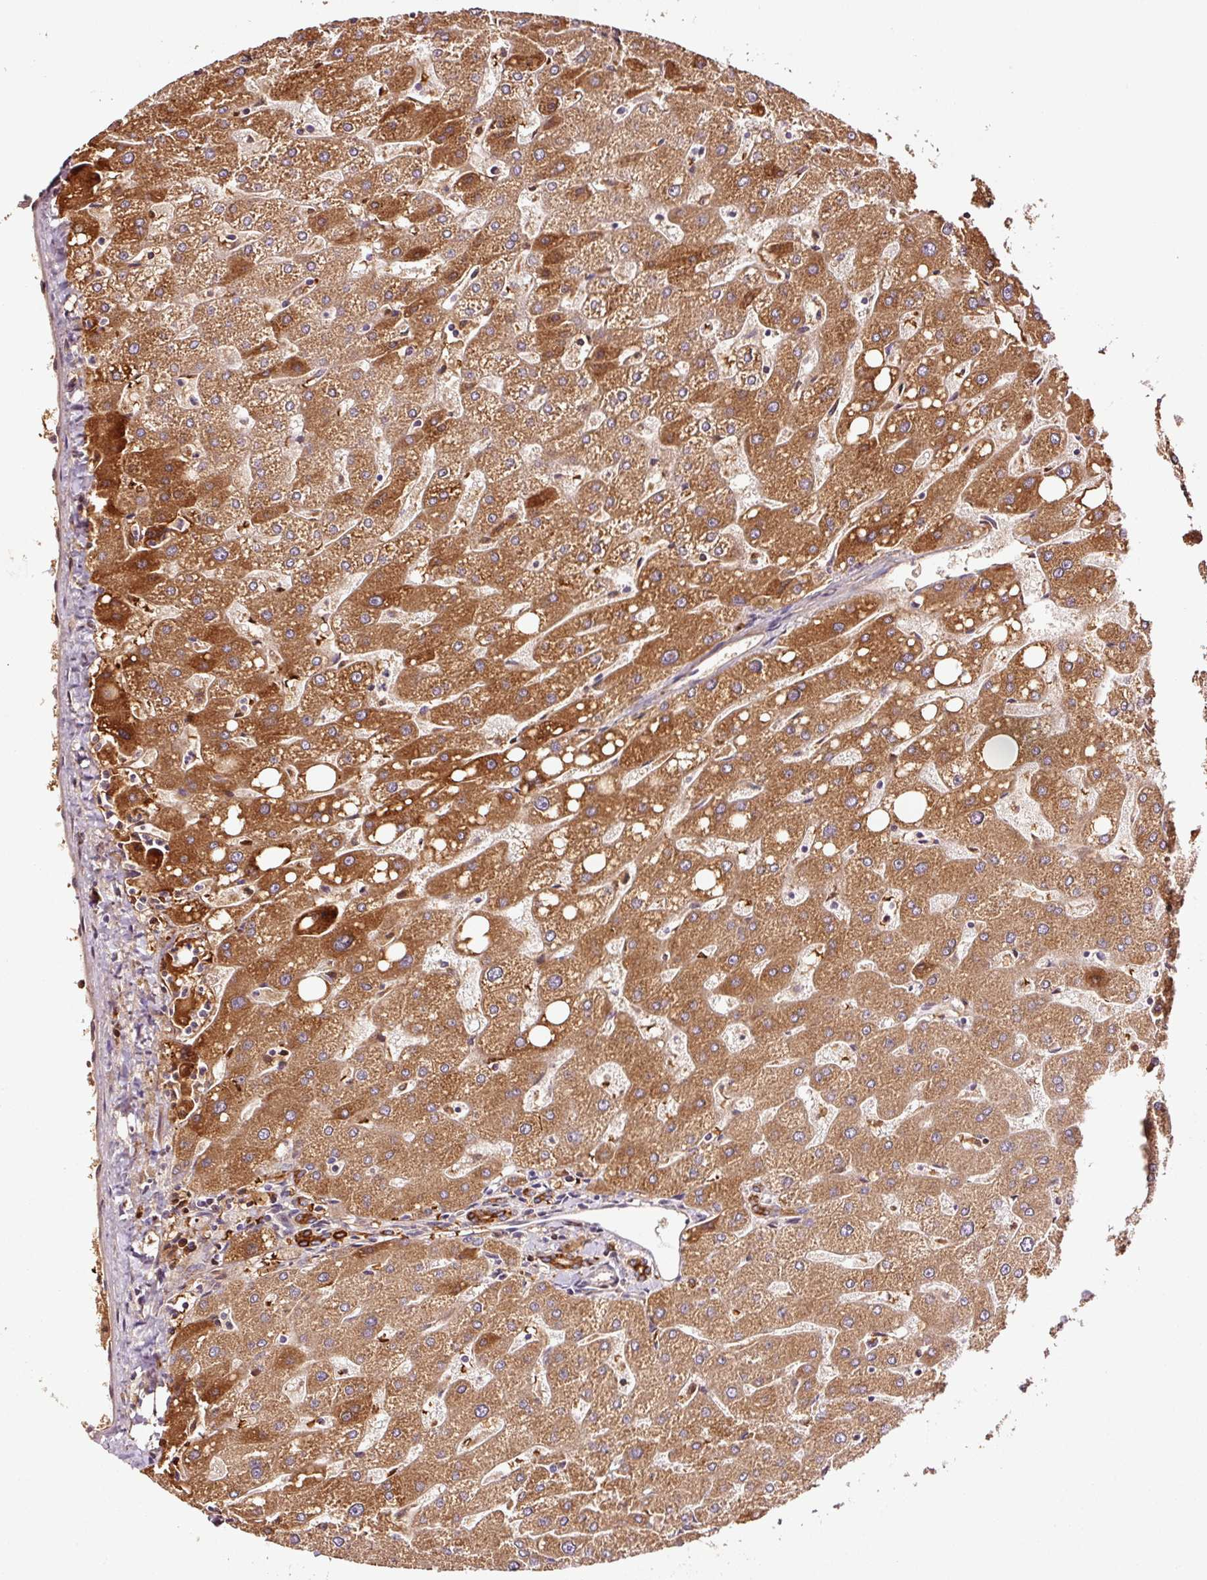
{"staining": {"intensity": "strong", "quantity": ">75%", "location": "cytoplasmic/membranous"}, "tissue": "liver", "cell_type": "Cholangiocytes", "image_type": "normal", "snomed": [{"axis": "morphology", "description": "Normal tissue, NOS"}, {"axis": "topography", "description": "Liver"}], "caption": "The micrograph exhibits a brown stain indicating the presence of a protein in the cytoplasmic/membranous of cholangiocytes in liver. The staining was performed using DAB to visualize the protein expression in brown, while the nuclei were stained in blue with hematoxylin (Magnification: 20x).", "gene": "PGLYRP2", "patient": {"sex": "male", "age": 67}}